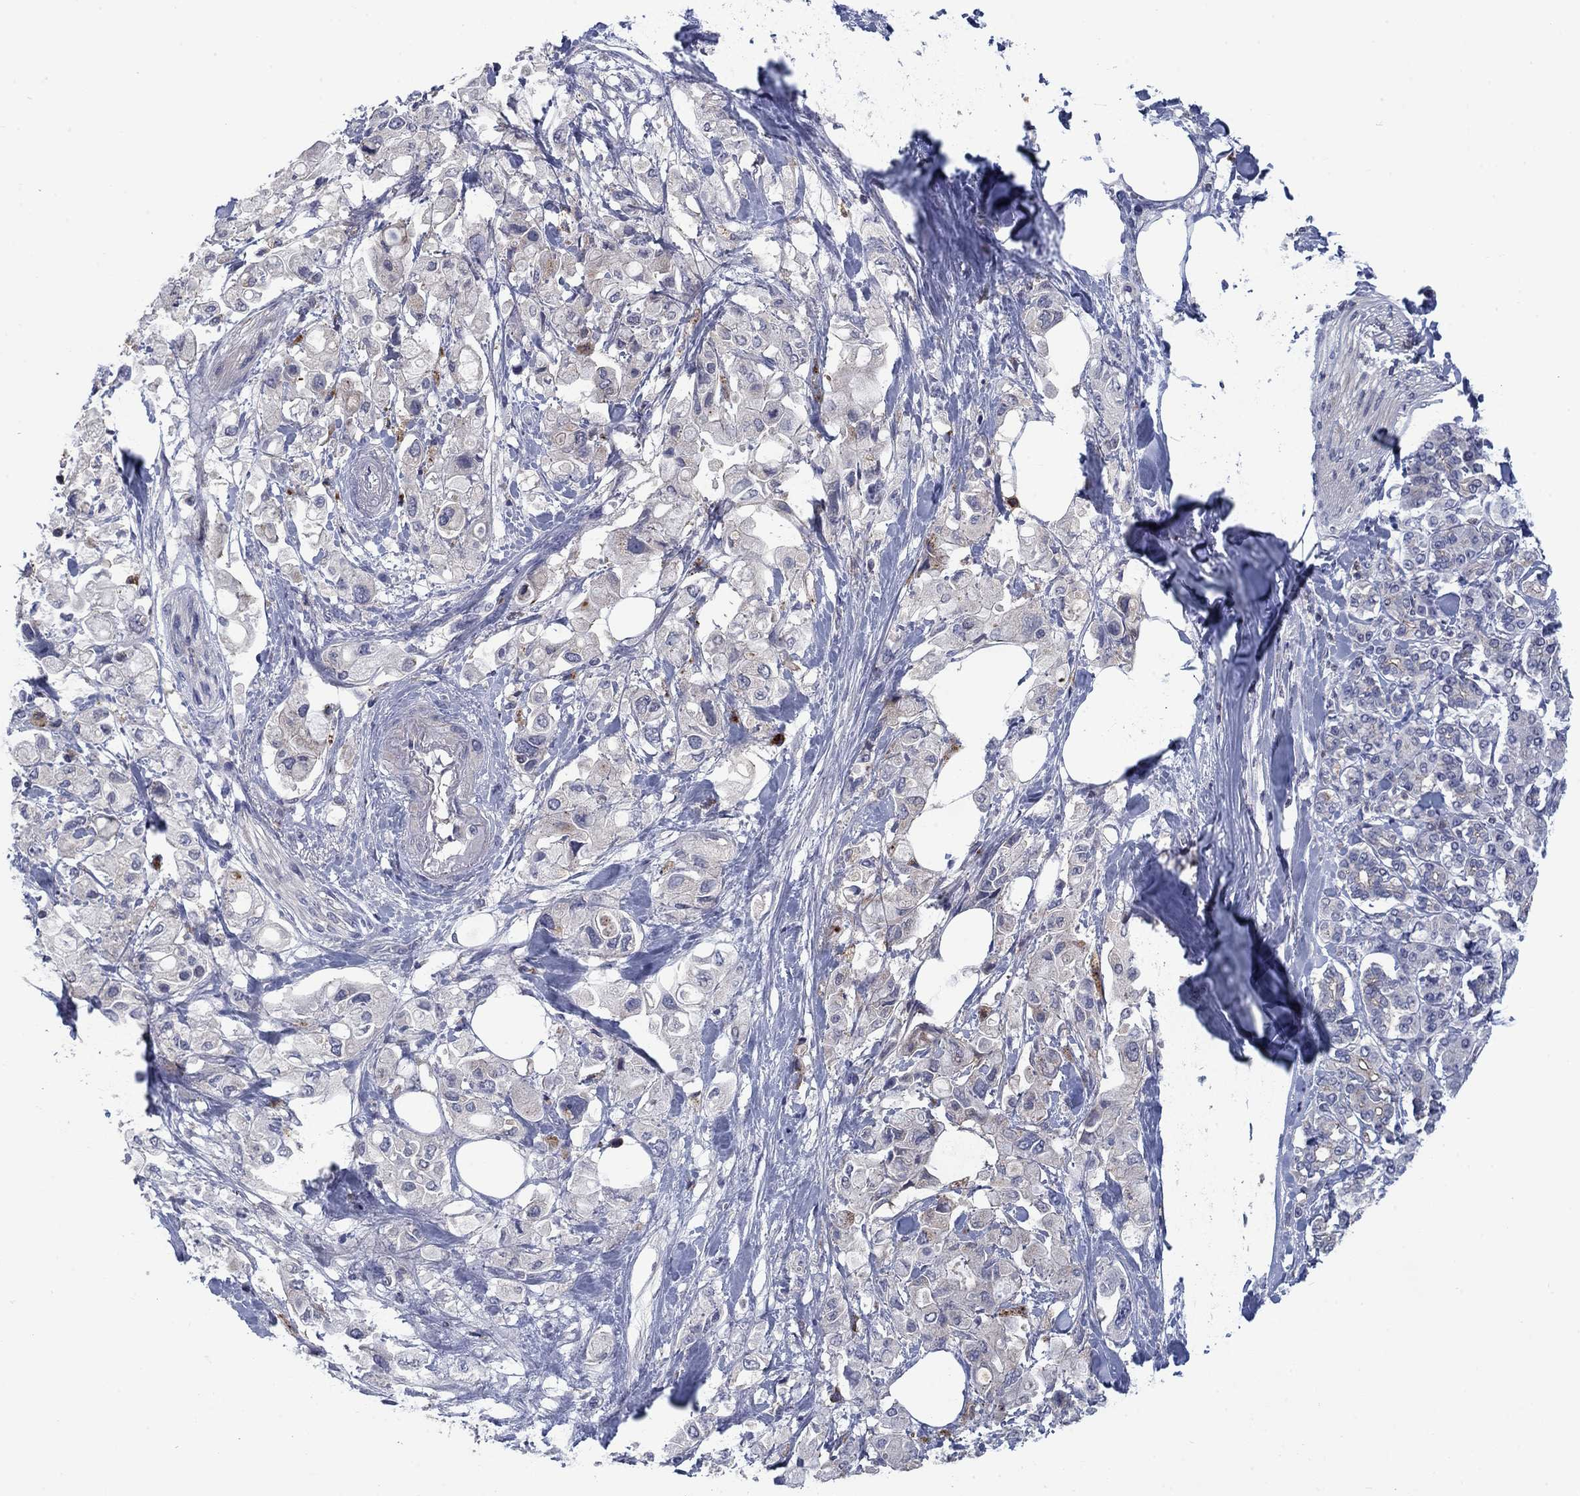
{"staining": {"intensity": "weak", "quantity": "<25%", "location": "cytoplasmic/membranous"}, "tissue": "pancreatic cancer", "cell_type": "Tumor cells", "image_type": "cancer", "snomed": [{"axis": "morphology", "description": "Adenocarcinoma, NOS"}, {"axis": "topography", "description": "Pancreas"}], "caption": "The immunohistochemistry (IHC) micrograph has no significant positivity in tumor cells of adenocarcinoma (pancreatic) tissue.", "gene": "KIF15", "patient": {"sex": "female", "age": 56}}